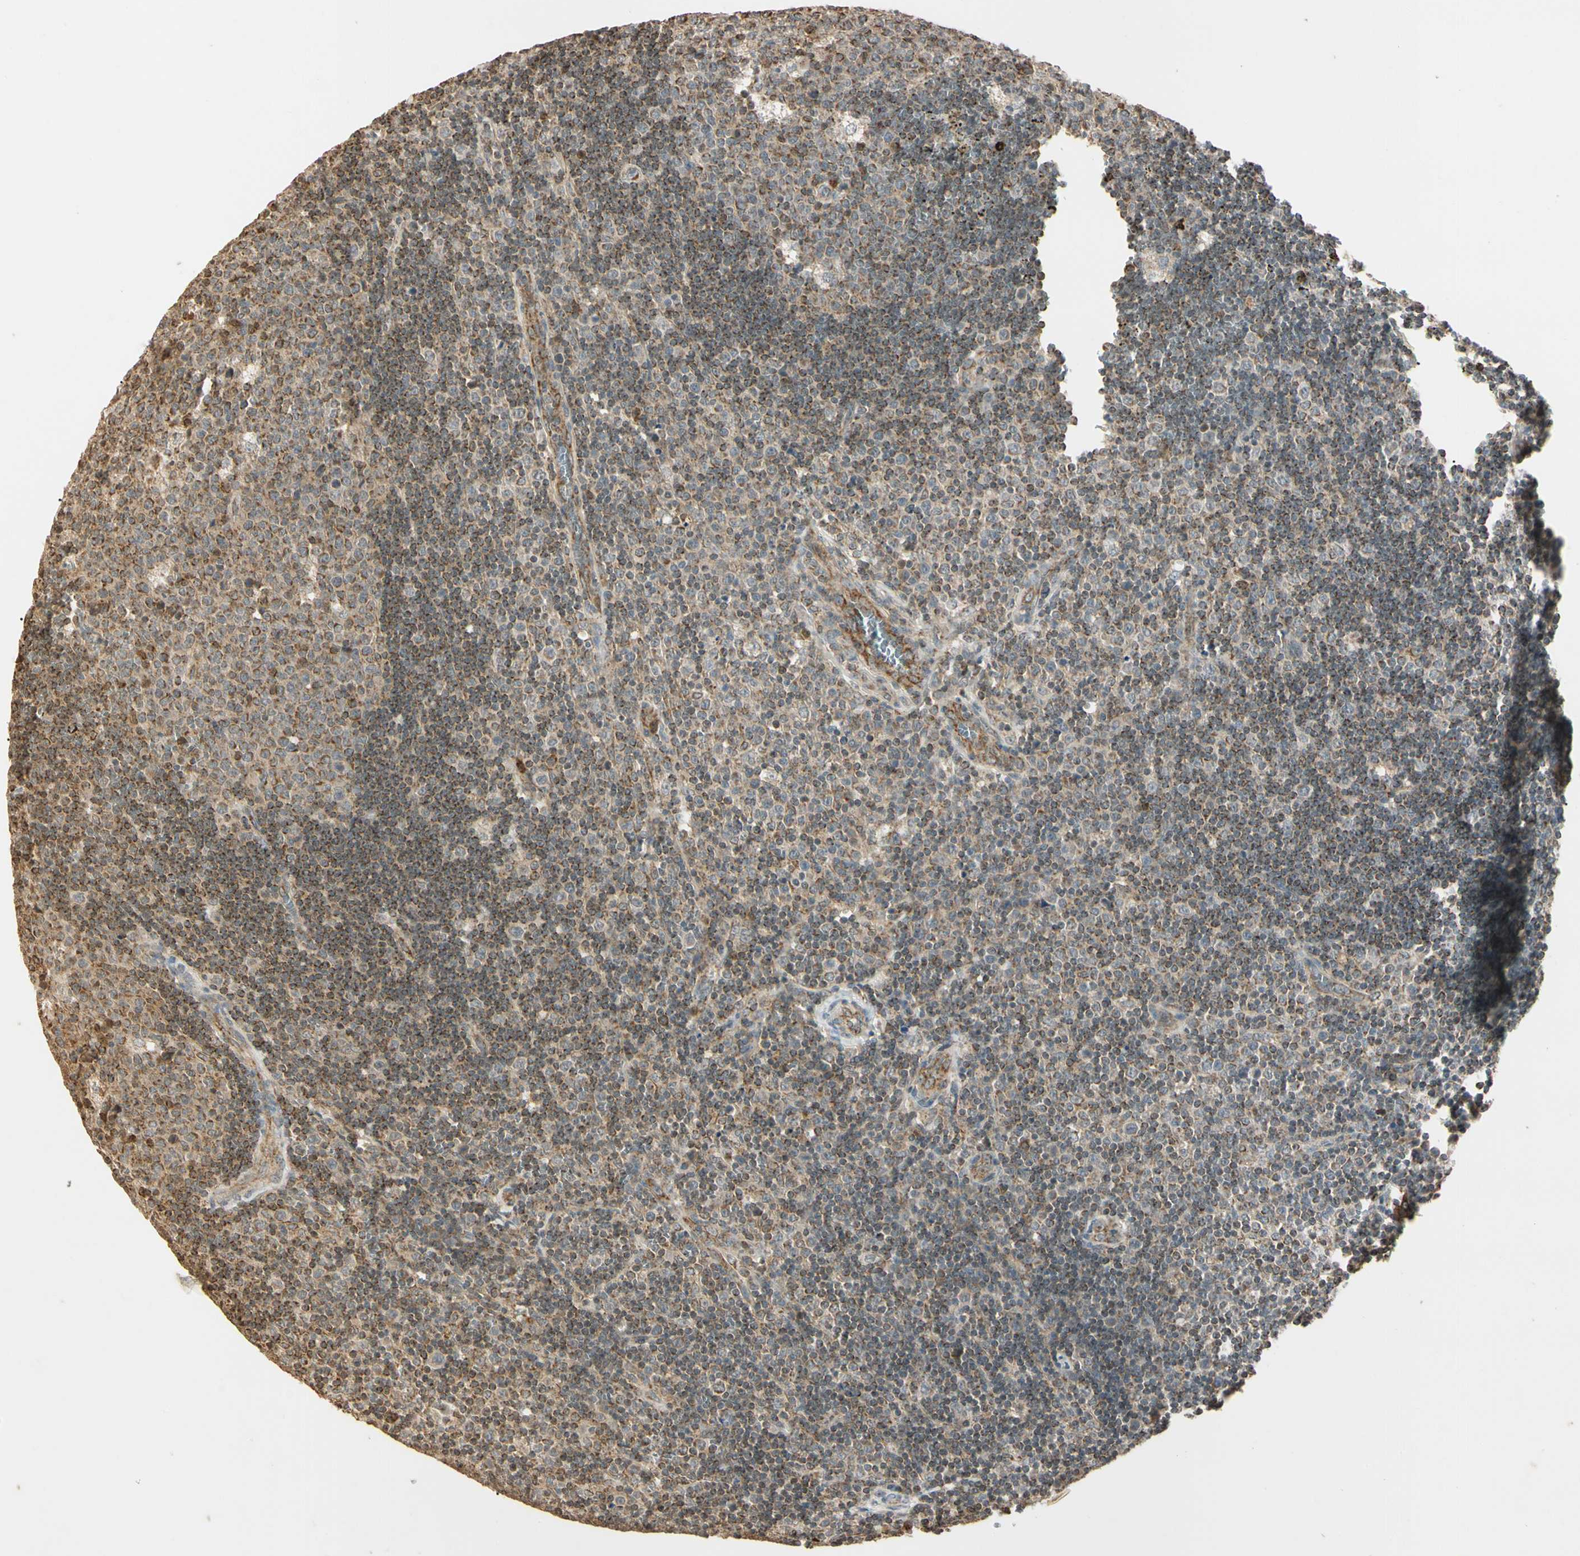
{"staining": {"intensity": "weak", "quantity": ">75%", "location": "cytoplasmic/membranous"}, "tissue": "lymph node", "cell_type": "Germinal center cells", "image_type": "normal", "snomed": [{"axis": "morphology", "description": "Normal tissue, NOS"}, {"axis": "topography", "description": "Lymph node"}, {"axis": "topography", "description": "Salivary gland"}], "caption": "This photomicrograph shows IHC staining of benign human lymph node, with low weak cytoplasmic/membranous positivity in approximately >75% of germinal center cells.", "gene": "PRDX5", "patient": {"sex": "male", "age": 8}}